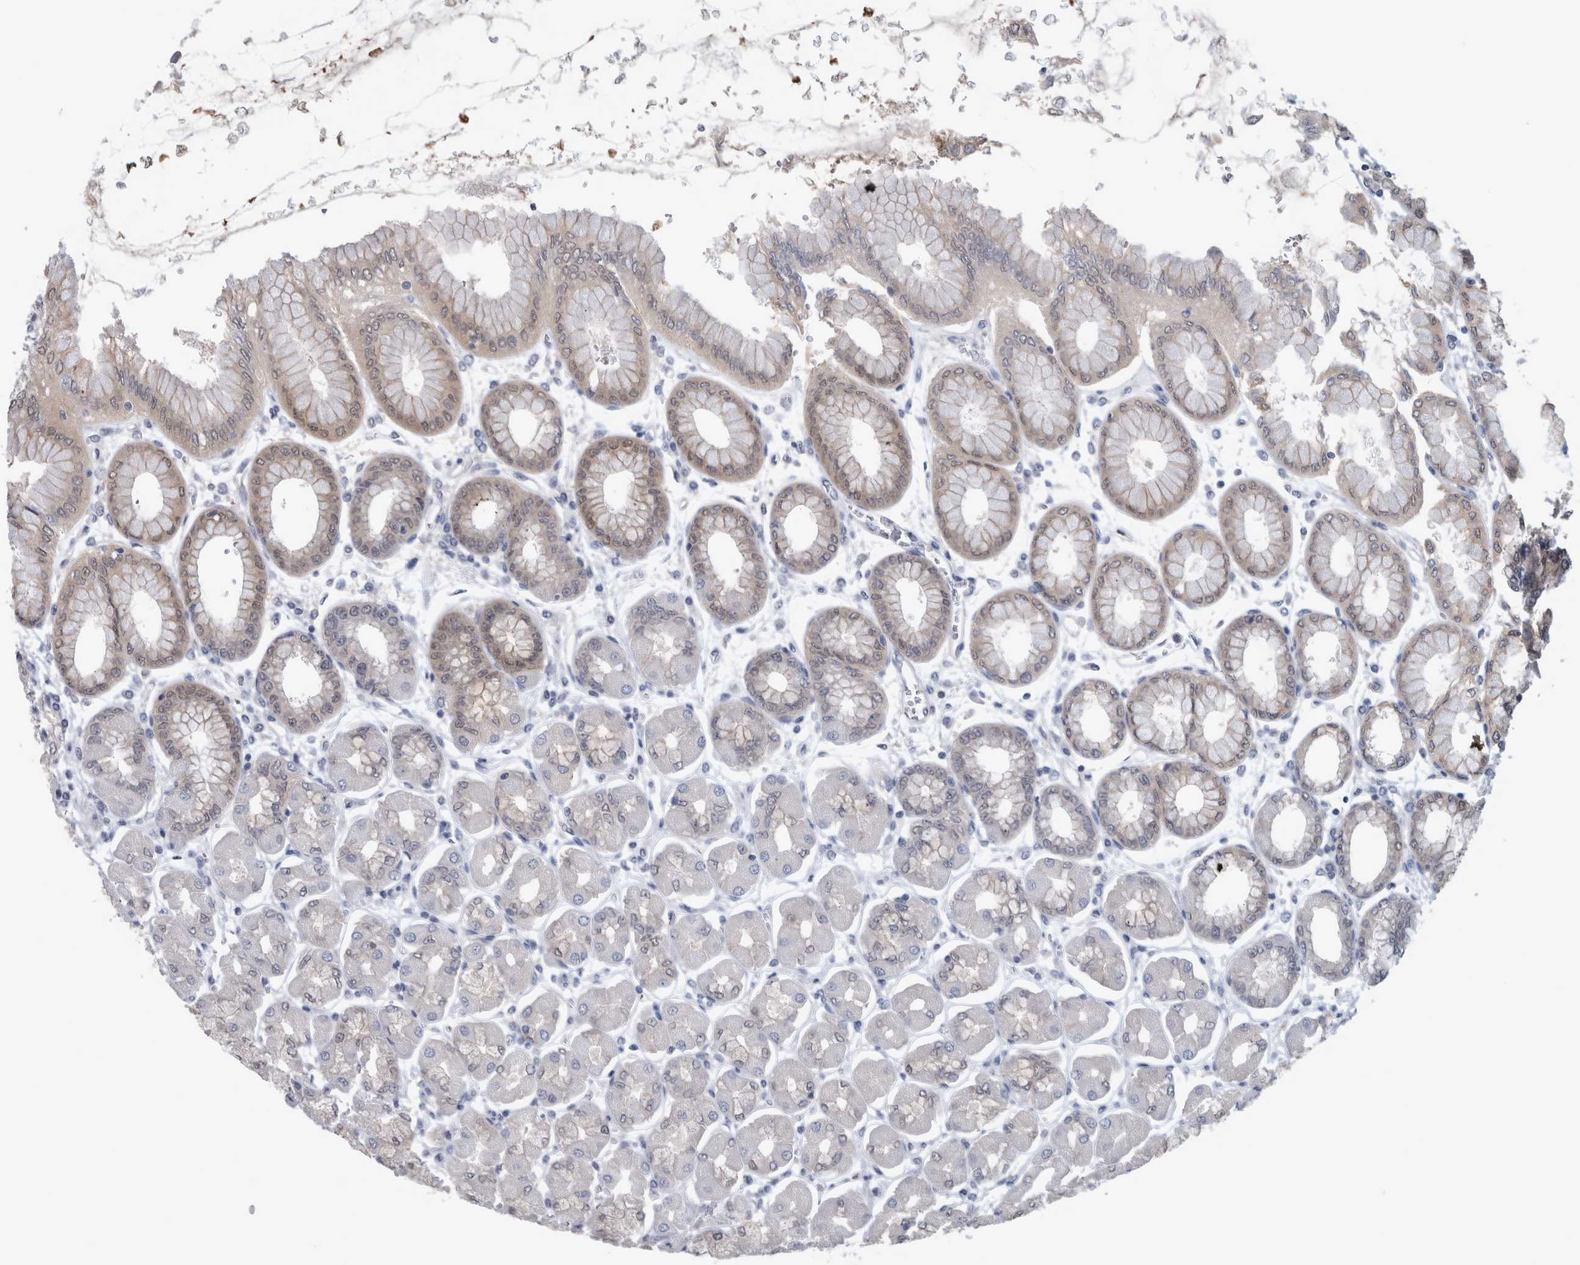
{"staining": {"intensity": "moderate", "quantity": "25%-75%", "location": "cytoplasmic/membranous,nuclear"}, "tissue": "stomach", "cell_type": "Glandular cells", "image_type": "normal", "snomed": [{"axis": "morphology", "description": "Normal tissue, NOS"}, {"axis": "topography", "description": "Stomach, upper"}], "caption": "Stomach stained with immunohistochemistry (IHC) demonstrates moderate cytoplasmic/membranous,nuclear staining in about 25%-75% of glandular cells.", "gene": "NAPRT", "patient": {"sex": "female", "age": 56}}